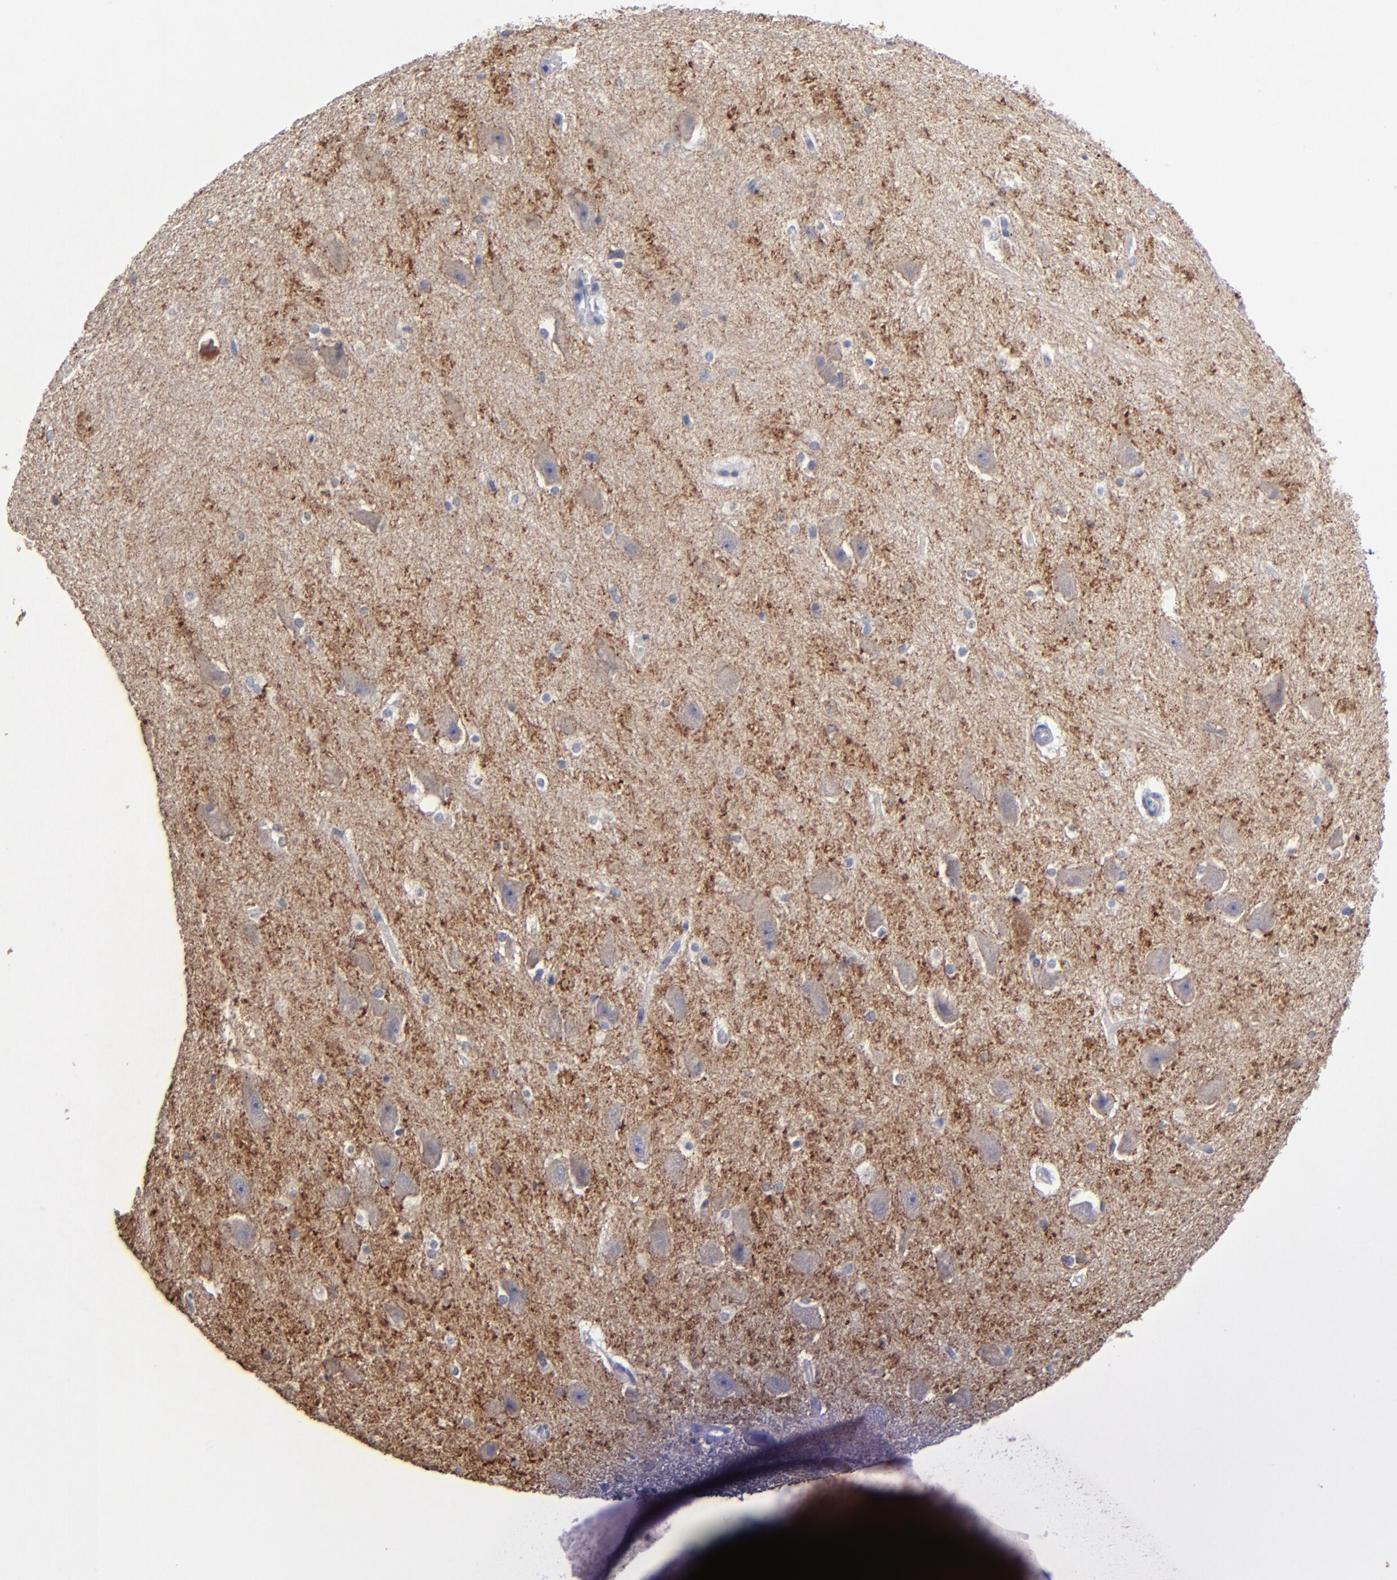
{"staining": {"intensity": "negative", "quantity": "none", "location": "none"}, "tissue": "hippocampus", "cell_type": "Glial cells", "image_type": "normal", "snomed": [{"axis": "morphology", "description": "Normal tissue, NOS"}, {"axis": "topography", "description": "Hippocampus"}], "caption": "Glial cells show no significant protein positivity in normal hippocampus.", "gene": "RPH3A", "patient": {"sex": "female", "age": 19}}